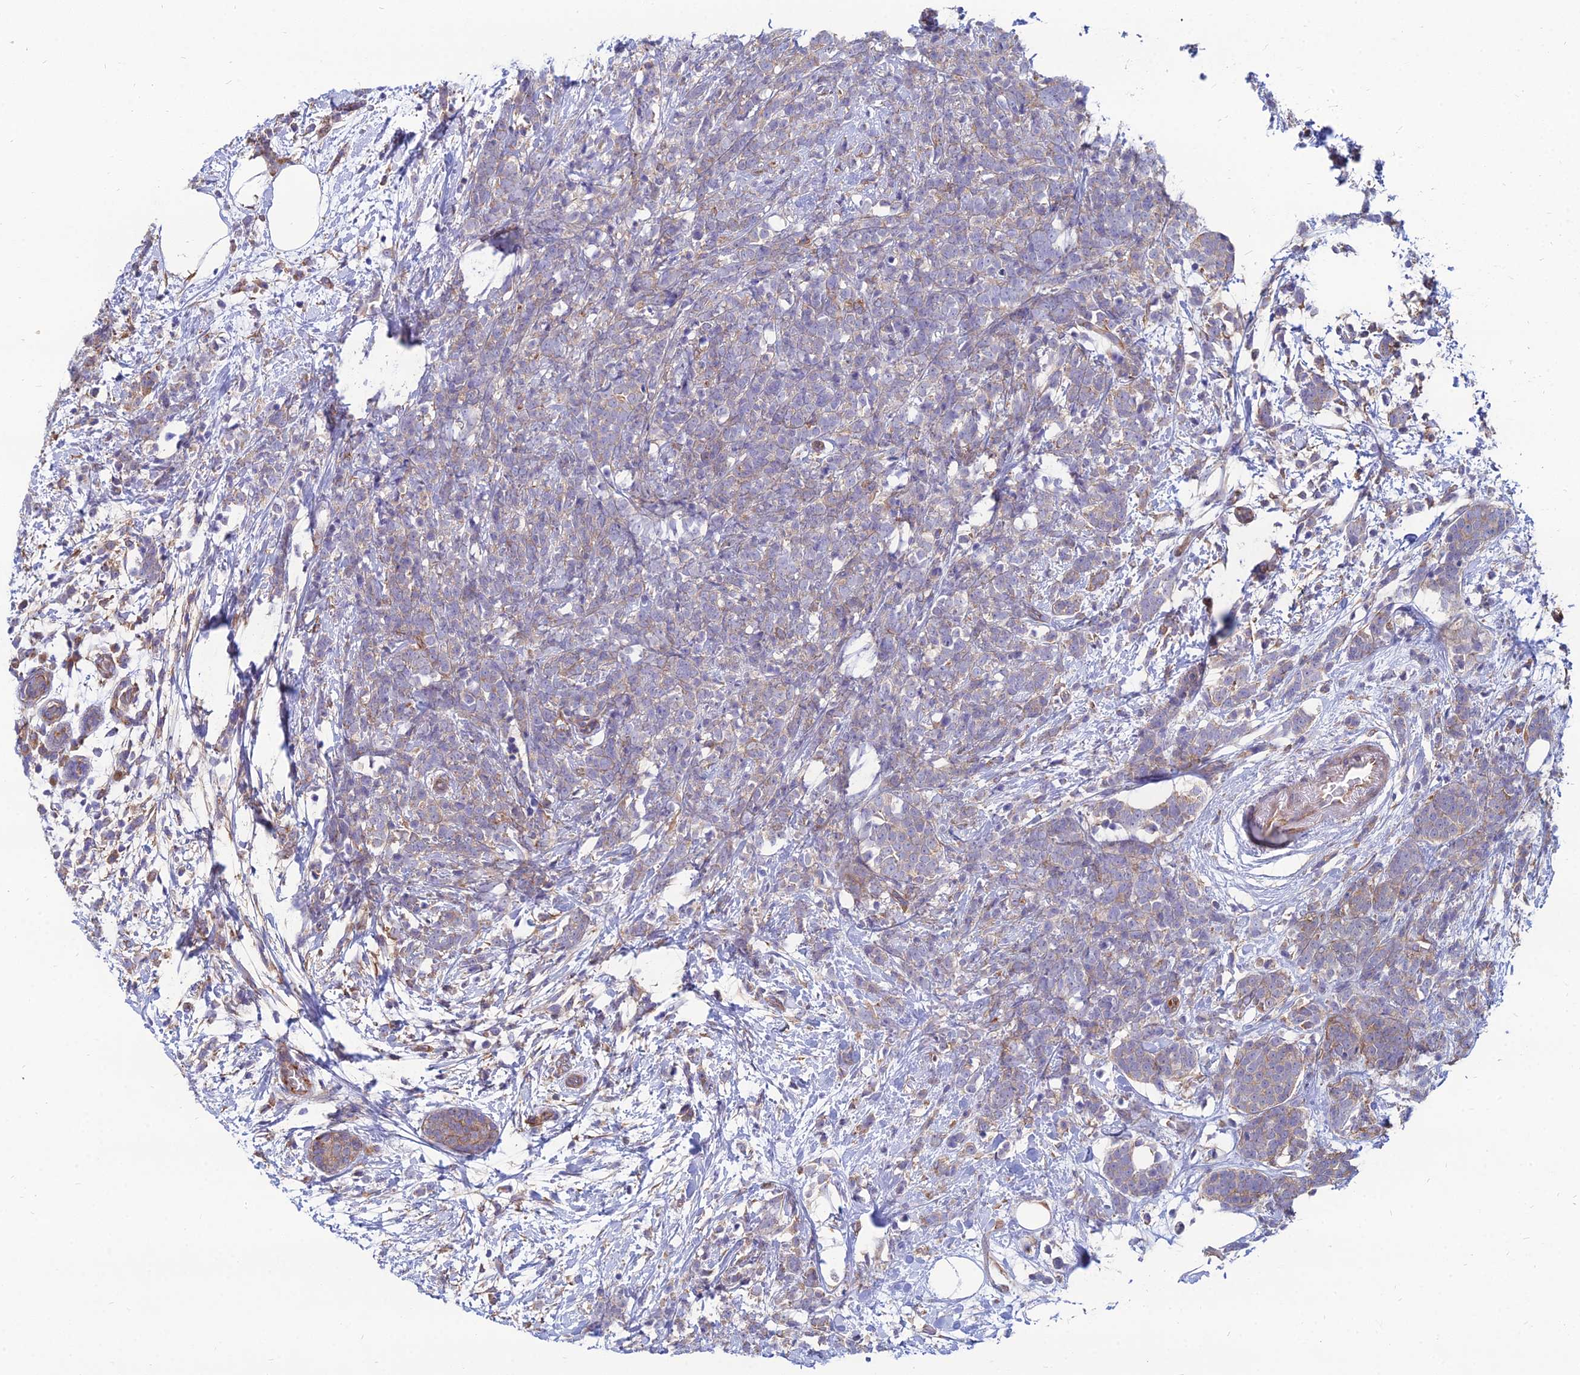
{"staining": {"intensity": "weak", "quantity": "25%-75%", "location": "cytoplasmic/membranous"}, "tissue": "breast cancer", "cell_type": "Tumor cells", "image_type": "cancer", "snomed": [{"axis": "morphology", "description": "Lobular carcinoma"}, {"axis": "topography", "description": "Breast"}], "caption": "Weak cytoplasmic/membranous positivity for a protein is identified in about 25%-75% of tumor cells of breast cancer (lobular carcinoma) using immunohistochemistry (IHC).", "gene": "TXLNA", "patient": {"sex": "female", "age": 58}}